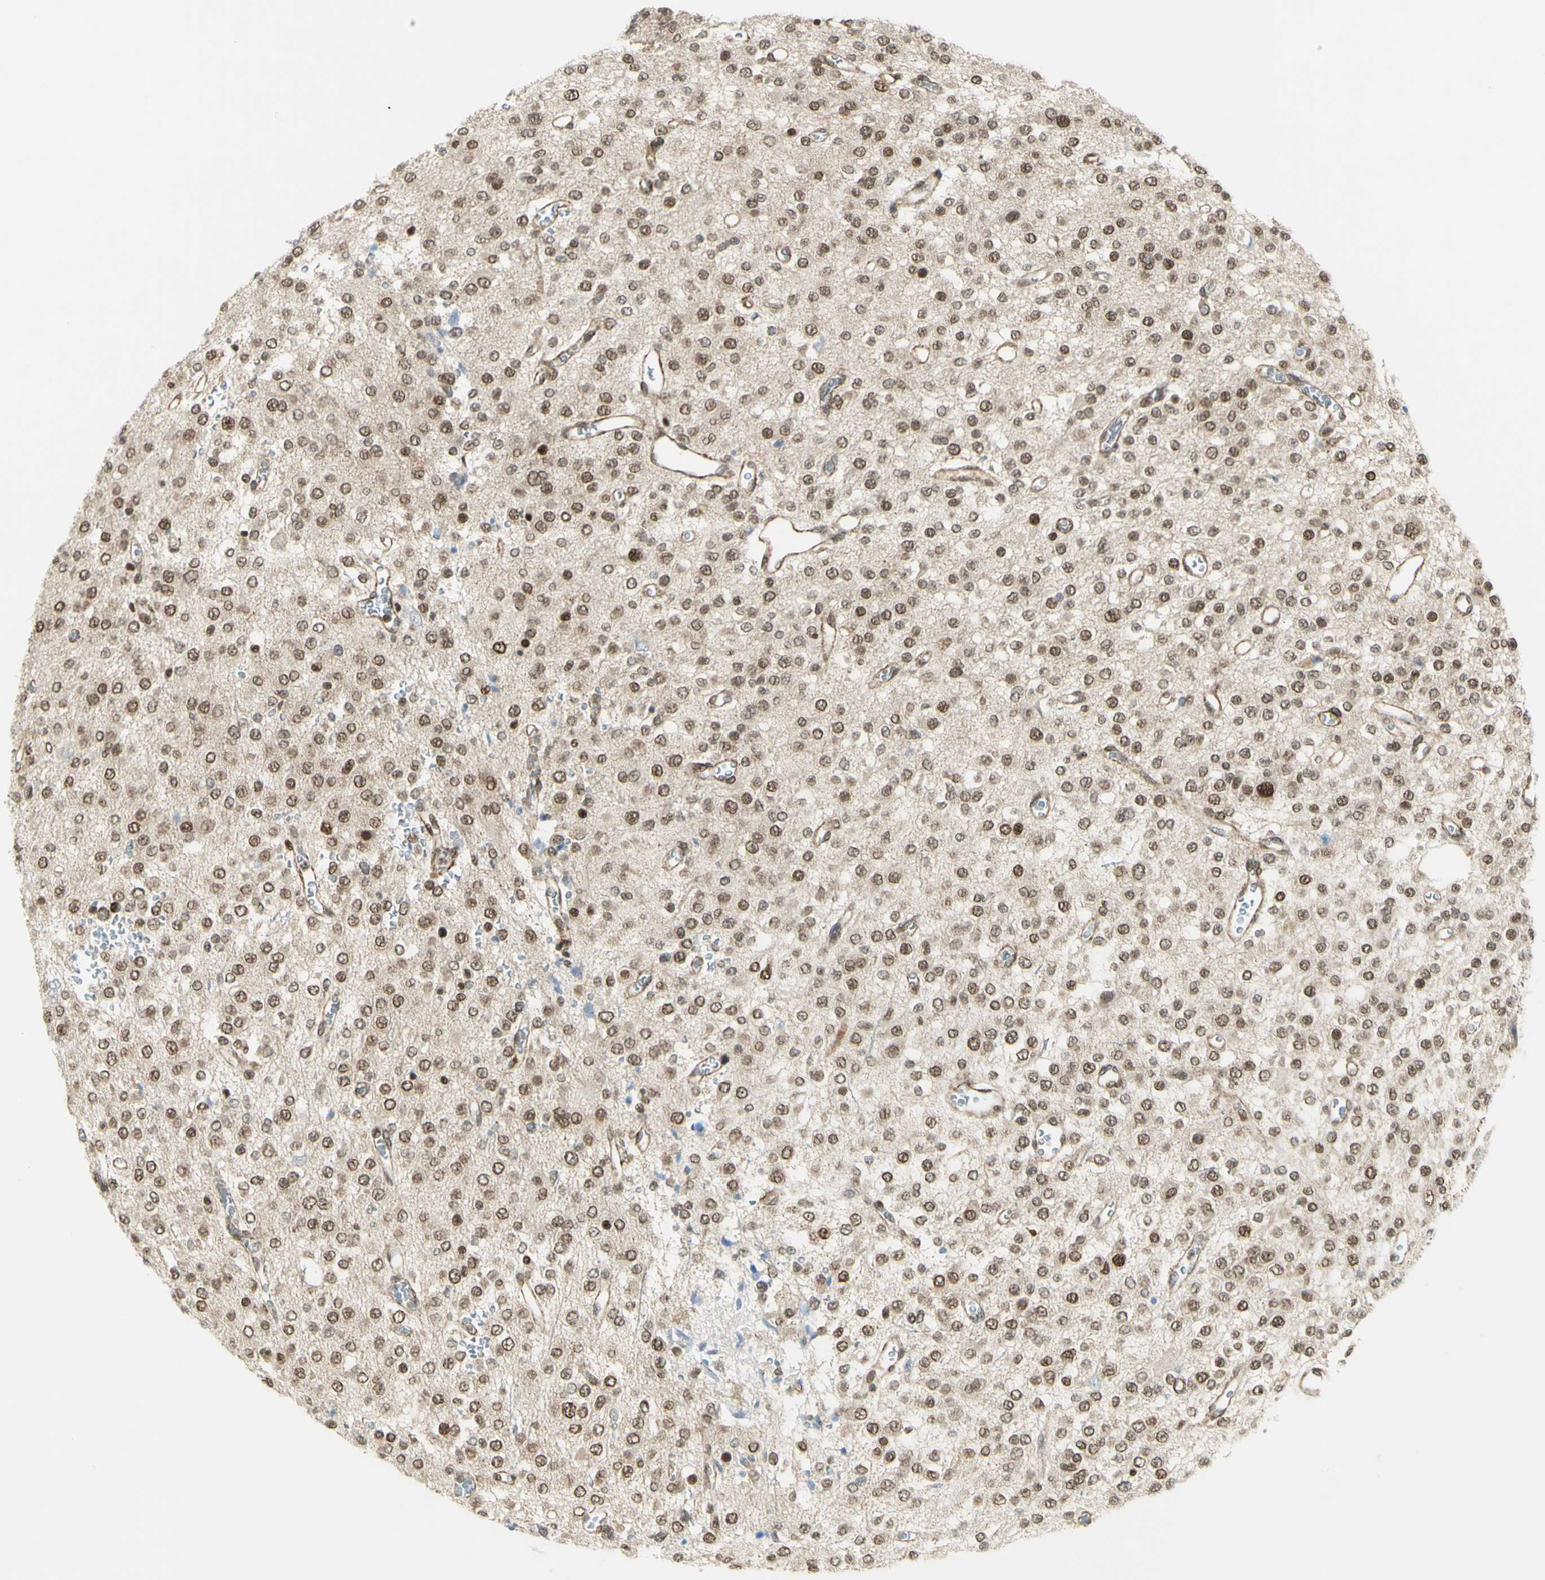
{"staining": {"intensity": "moderate", "quantity": ">75%", "location": "nuclear"}, "tissue": "glioma", "cell_type": "Tumor cells", "image_type": "cancer", "snomed": [{"axis": "morphology", "description": "Glioma, malignant, Low grade"}, {"axis": "topography", "description": "Brain"}], "caption": "Brown immunohistochemical staining in glioma shows moderate nuclear positivity in approximately >75% of tumor cells. (Stains: DAB in brown, nuclei in blue, Microscopy: brightfield microscopy at high magnification).", "gene": "ZMYM6", "patient": {"sex": "male", "age": 38}}